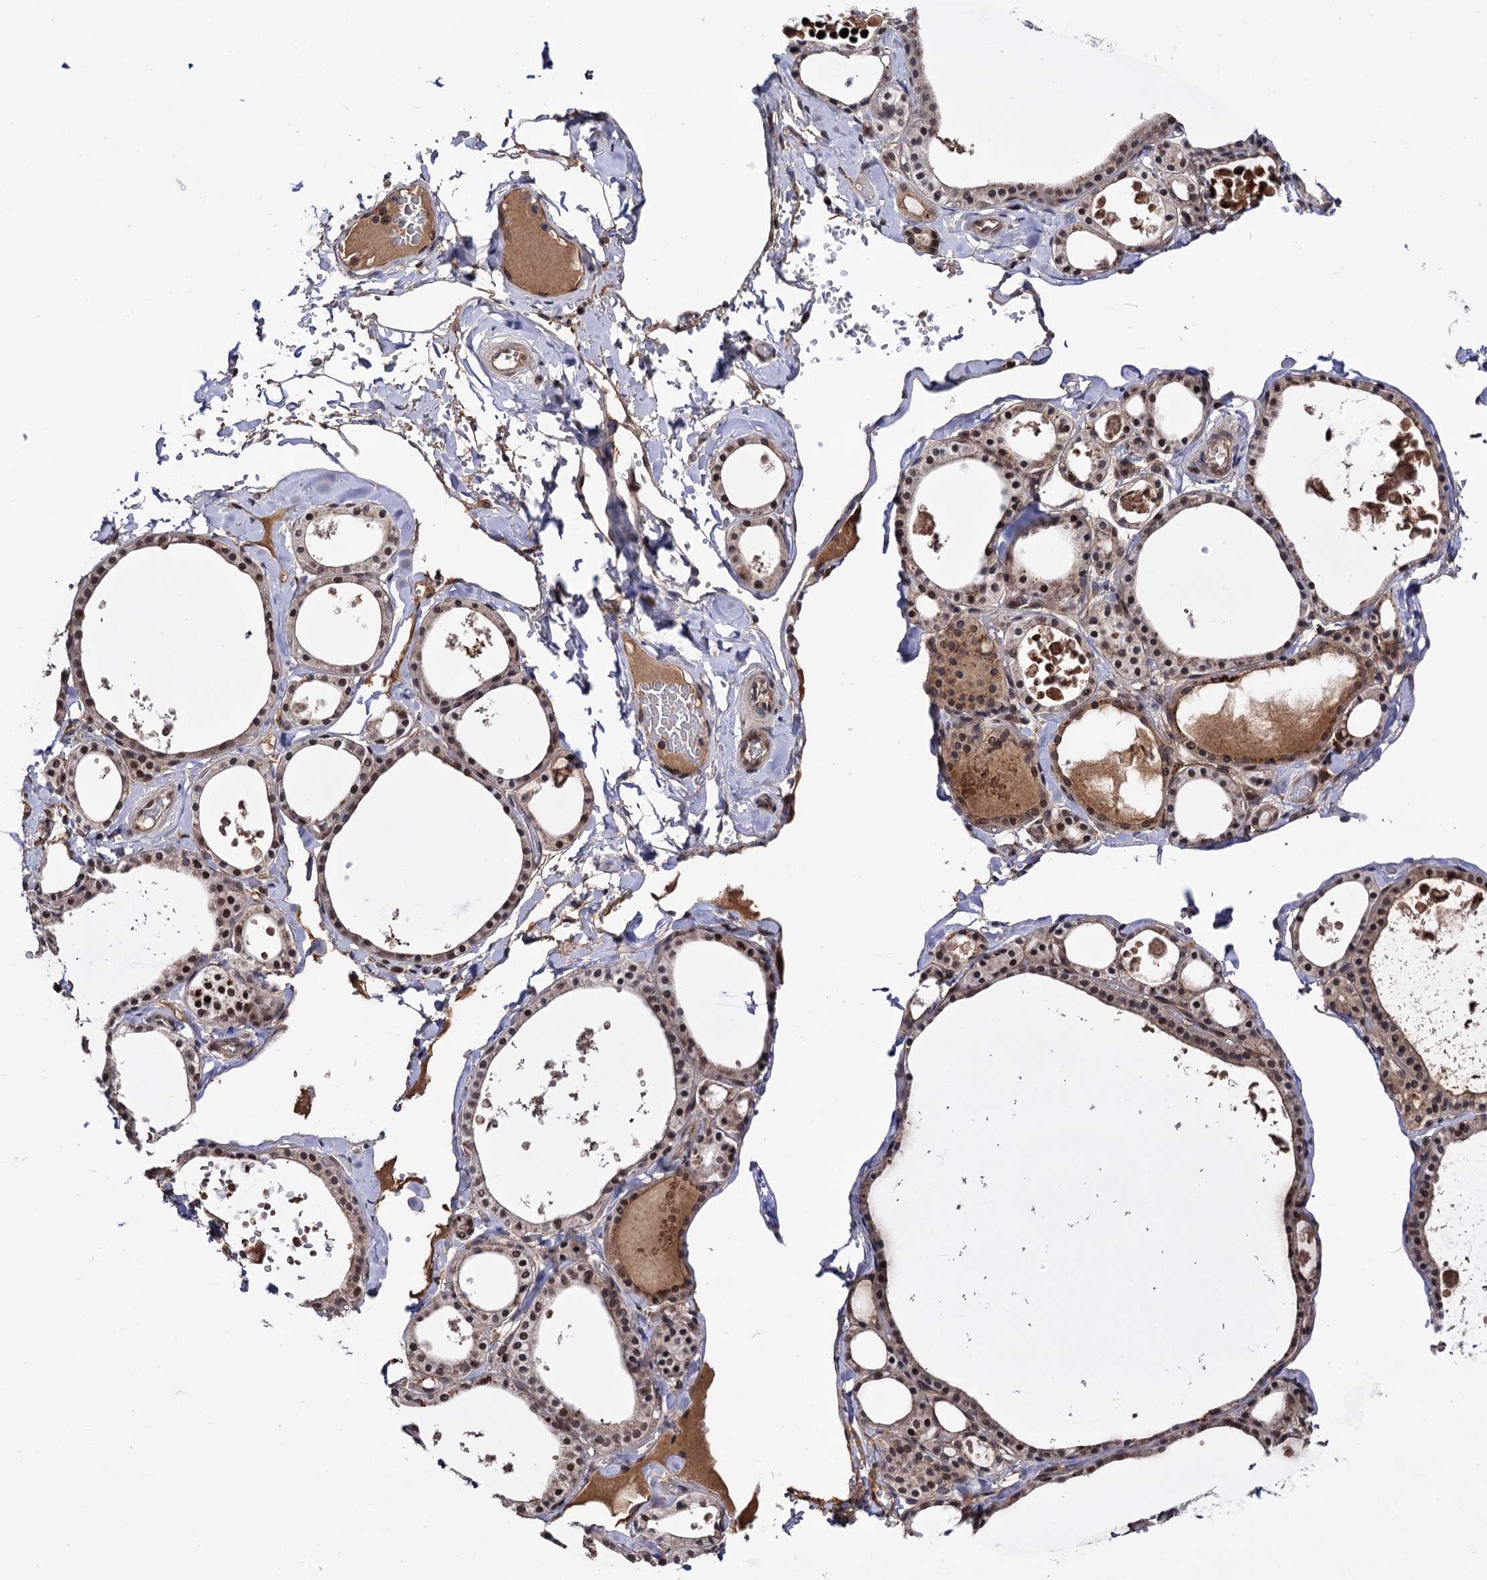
{"staining": {"intensity": "moderate", "quantity": ">75%", "location": "cytoplasmic/membranous,nuclear"}, "tissue": "thyroid gland", "cell_type": "Glandular cells", "image_type": "normal", "snomed": [{"axis": "morphology", "description": "Normal tissue, NOS"}, {"axis": "topography", "description": "Thyroid gland"}], "caption": "High-magnification brightfield microscopy of normal thyroid gland stained with DAB (3,3'-diaminobenzidine) (brown) and counterstained with hematoxylin (blue). glandular cells exhibit moderate cytoplasmic/membranous,nuclear expression is identified in about>75% of cells.", "gene": "MICAL2", "patient": {"sex": "male", "age": 56}}